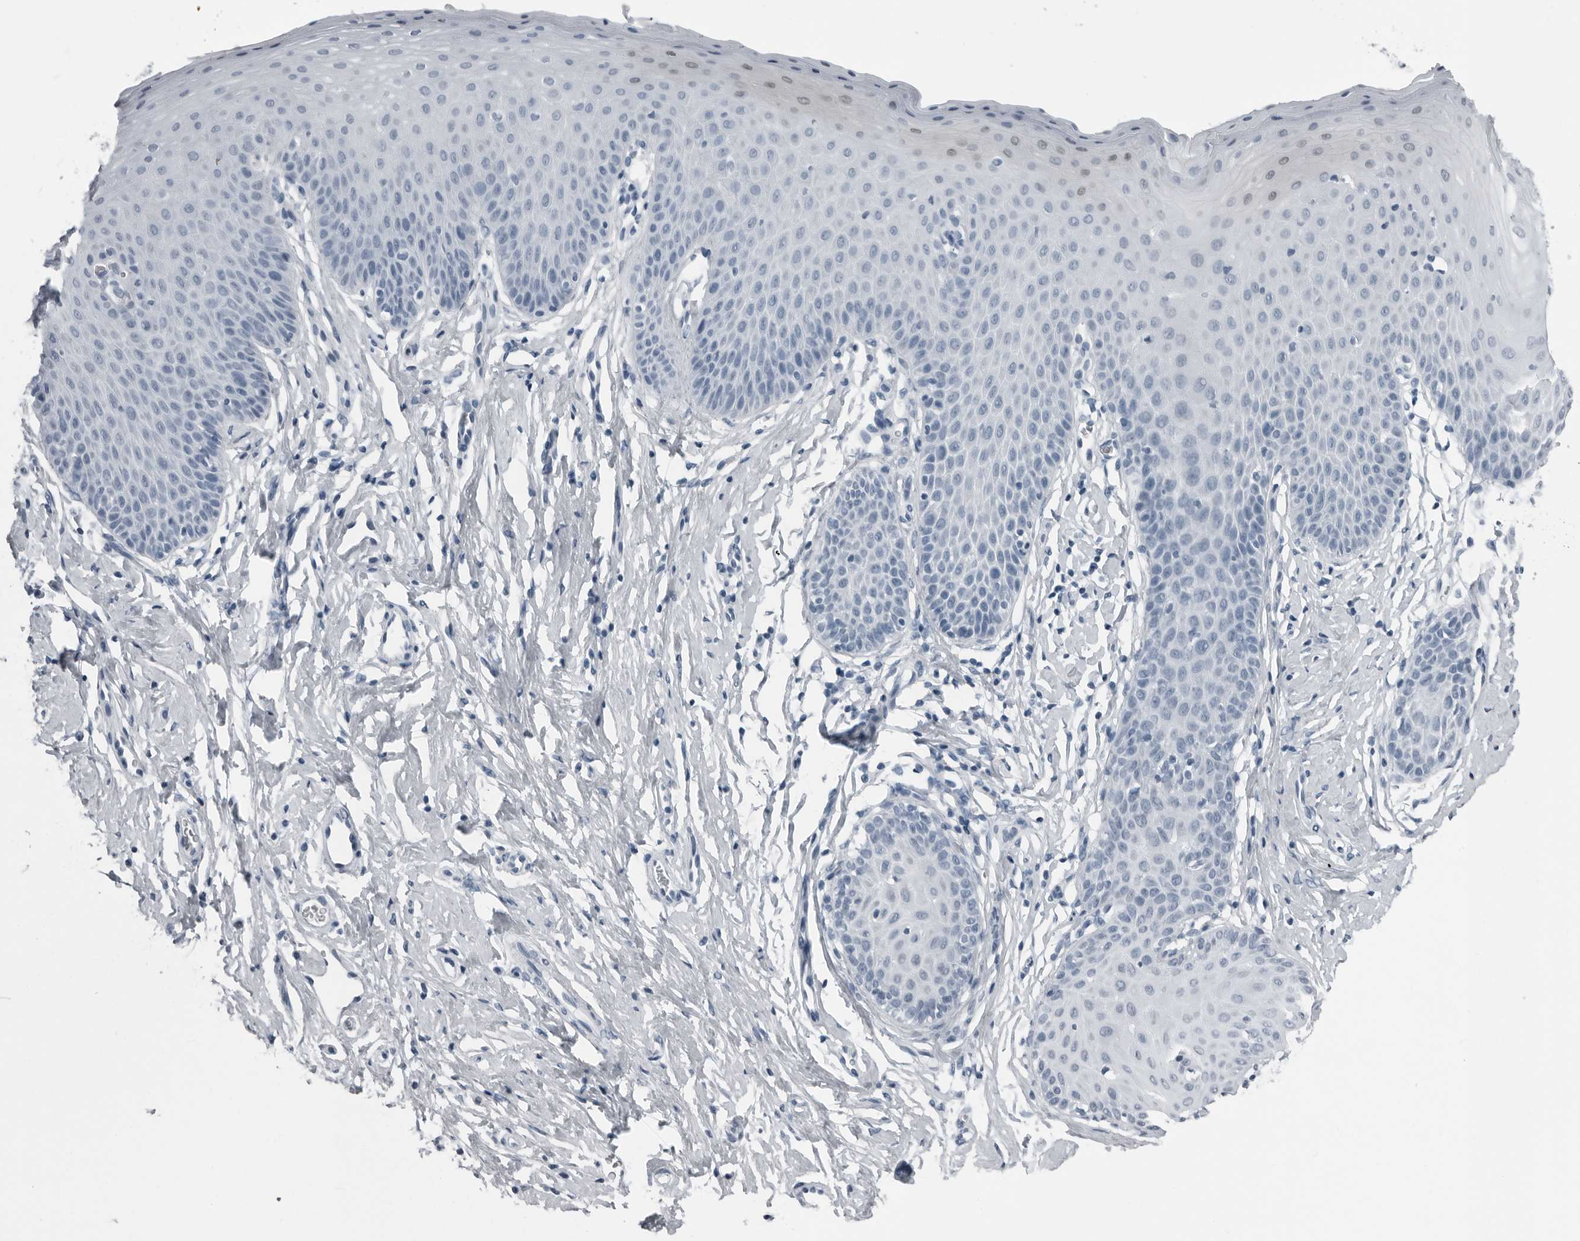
{"staining": {"intensity": "negative", "quantity": "none", "location": "none"}, "tissue": "cervix", "cell_type": "Glandular cells", "image_type": "normal", "snomed": [{"axis": "morphology", "description": "Normal tissue, NOS"}, {"axis": "topography", "description": "Cervix"}], "caption": "DAB (3,3'-diaminobenzidine) immunohistochemical staining of unremarkable cervix reveals no significant positivity in glandular cells. (DAB (3,3'-diaminobenzidine) immunohistochemistry (IHC) visualized using brightfield microscopy, high magnification).", "gene": "PRSS1", "patient": {"sex": "female", "age": 36}}